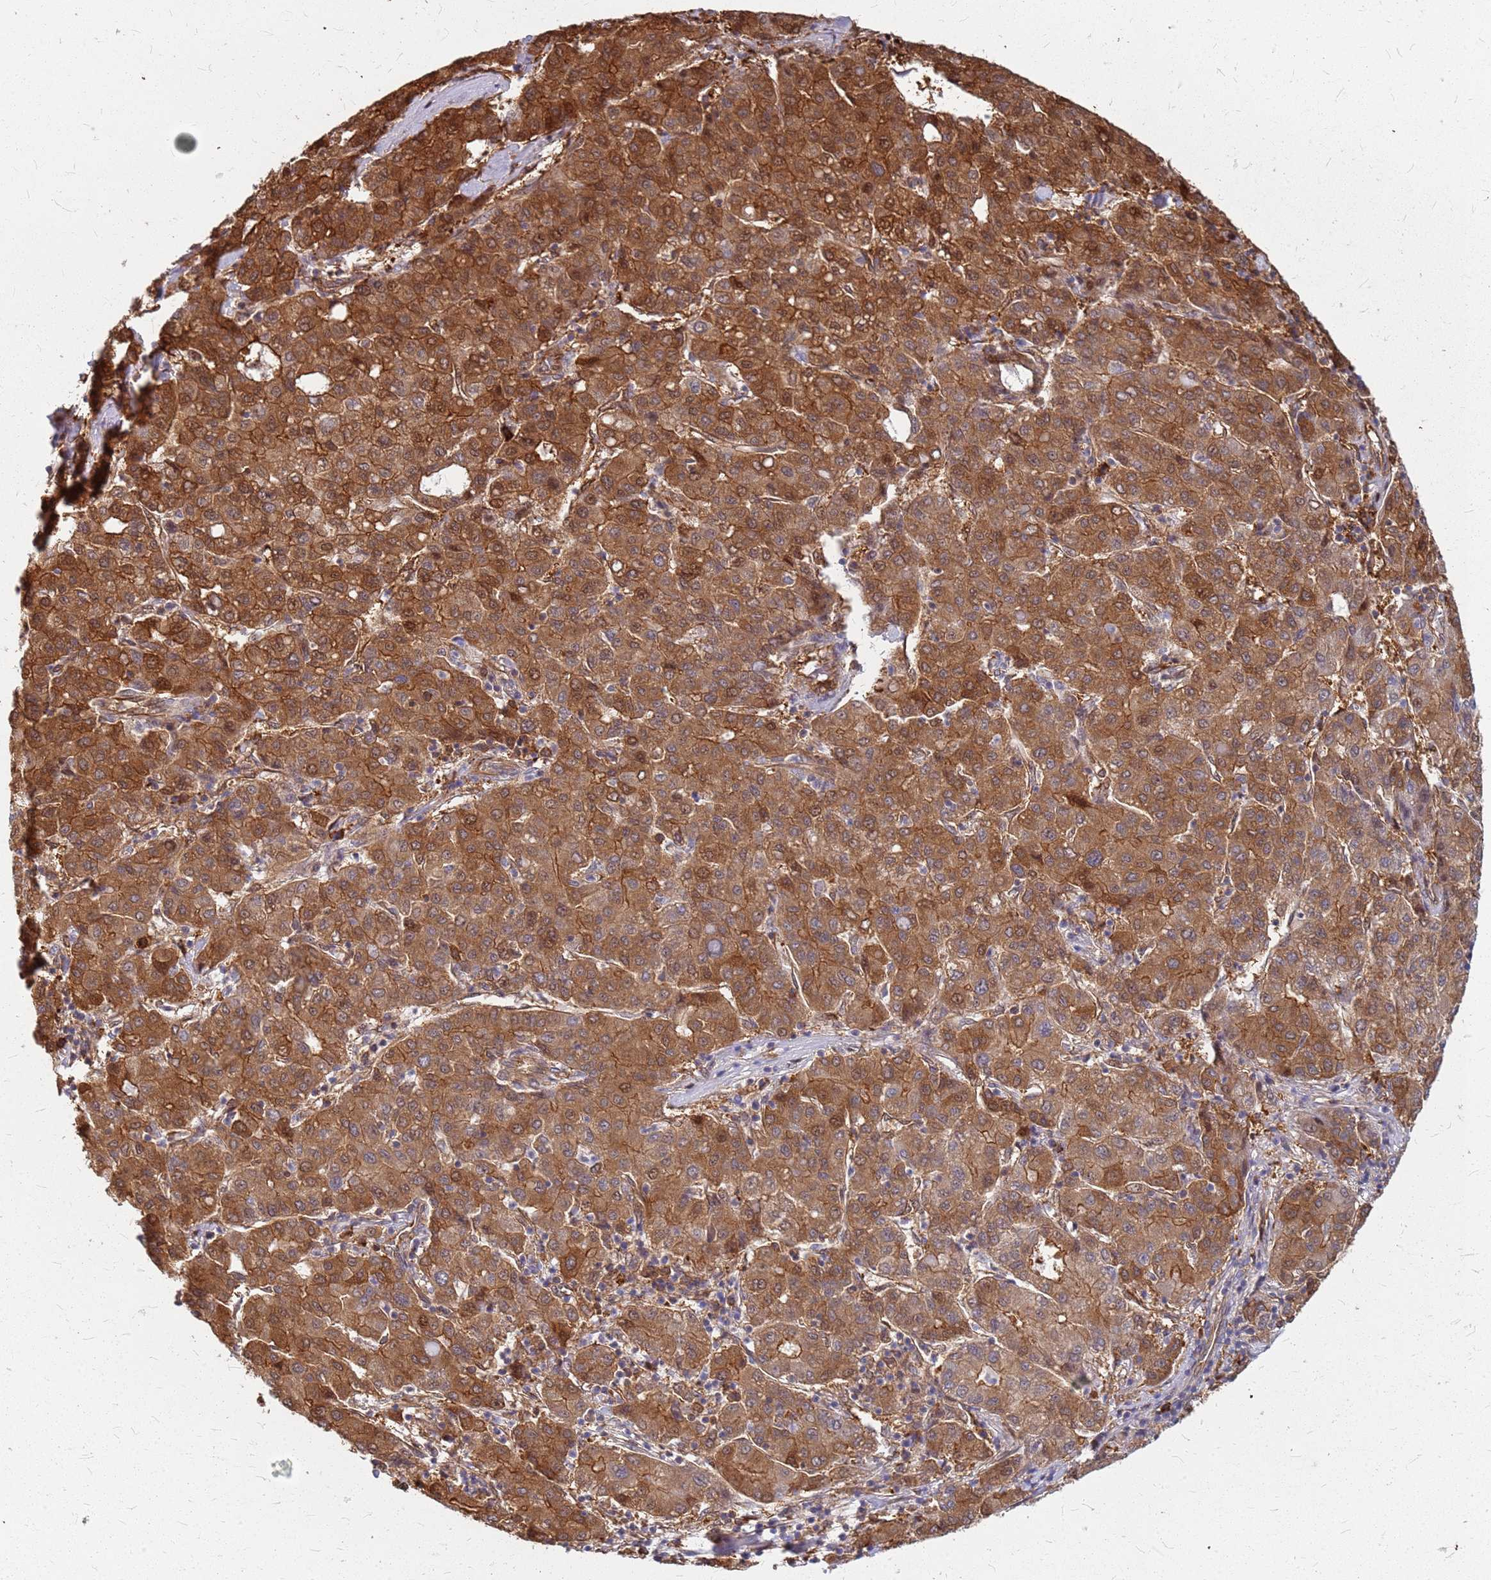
{"staining": {"intensity": "moderate", "quantity": ">75%", "location": "cytoplasmic/membranous"}, "tissue": "liver cancer", "cell_type": "Tumor cells", "image_type": "cancer", "snomed": [{"axis": "morphology", "description": "Carcinoma, Hepatocellular, NOS"}, {"axis": "topography", "description": "Liver"}], "caption": "Approximately >75% of tumor cells in human hepatocellular carcinoma (liver) demonstrate moderate cytoplasmic/membranous protein expression as visualized by brown immunohistochemical staining.", "gene": "HDX", "patient": {"sex": "male", "age": 65}}